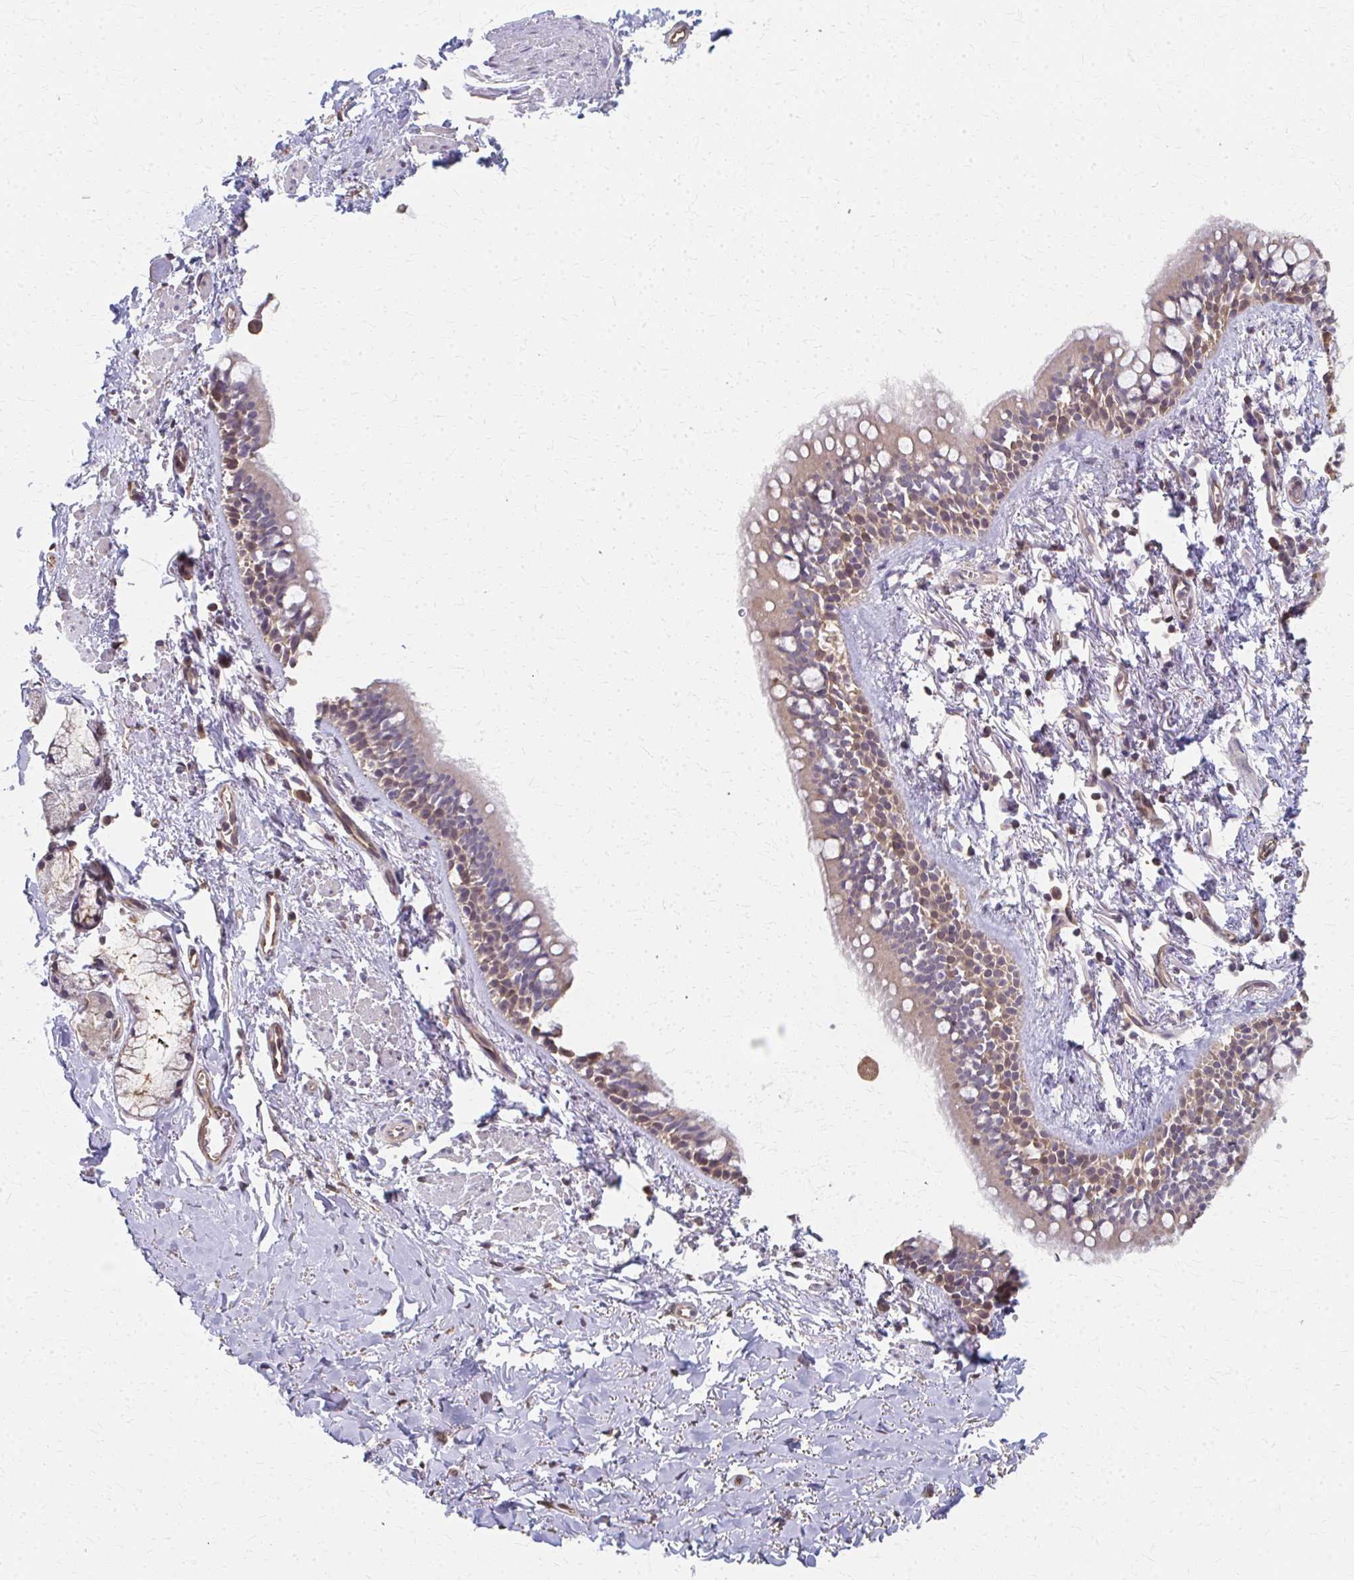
{"staining": {"intensity": "weak", "quantity": "<25%", "location": "cytoplasmic/membranous"}, "tissue": "bronchus", "cell_type": "Respiratory epithelial cells", "image_type": "normal", "snomed": [{"axis": "morphology", "description": "Normal tissue, NOS"}, {"axis": "topography", "description": "Lymph node"}, {"axis": "topography", "description": "Cartilage tissue"}, {"axis": "topography", "description": "Bronchus"}], "caption": "Respiratory epithelial cells are negative for protein expression in benign human bronchus. (Brightfield microscopy of DAB IHC at high magnification).", "gene": "RABGAP1L", "patient": {"sex": "female", "age": 70}}